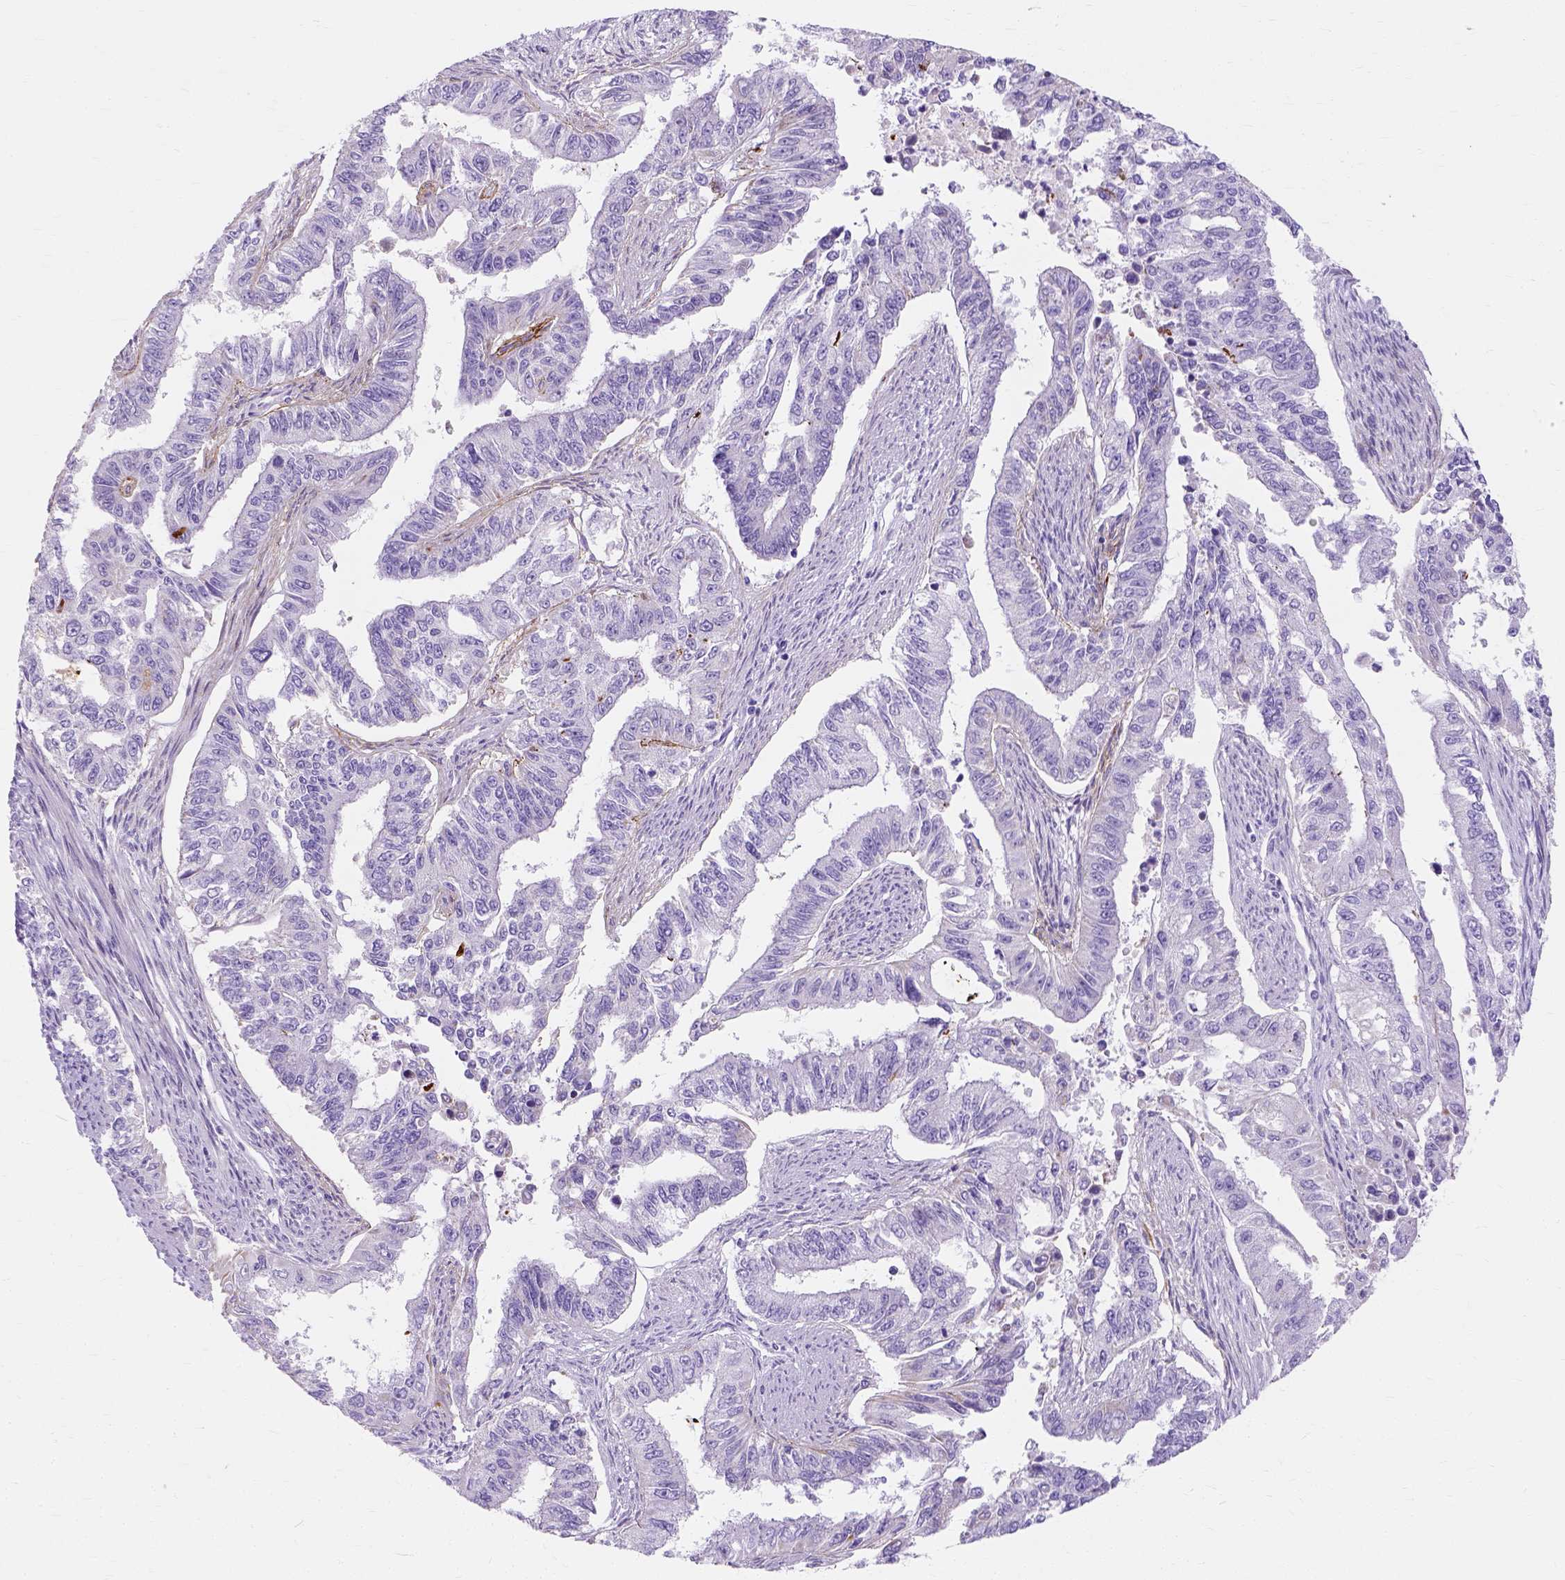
{"staining": {"intensity": "negative", "quantity": "none", "location": "none"}, "tissue": "endometrial cancer", "cell_type": "Tumor cells", "image_type": "cancer", "snomed": [{"axis": "morphology", "description": "Adenocarcinoma, NOS"}, {"axis": "topography", "description": "Uterus"}], "caption": "Adenocarcinoma (endometrial) was stained to show a protein in brown. There is no significant positivity in tumor cells.", "gene": "MYH15", "patient": {"sex": "female", "age": 59}}